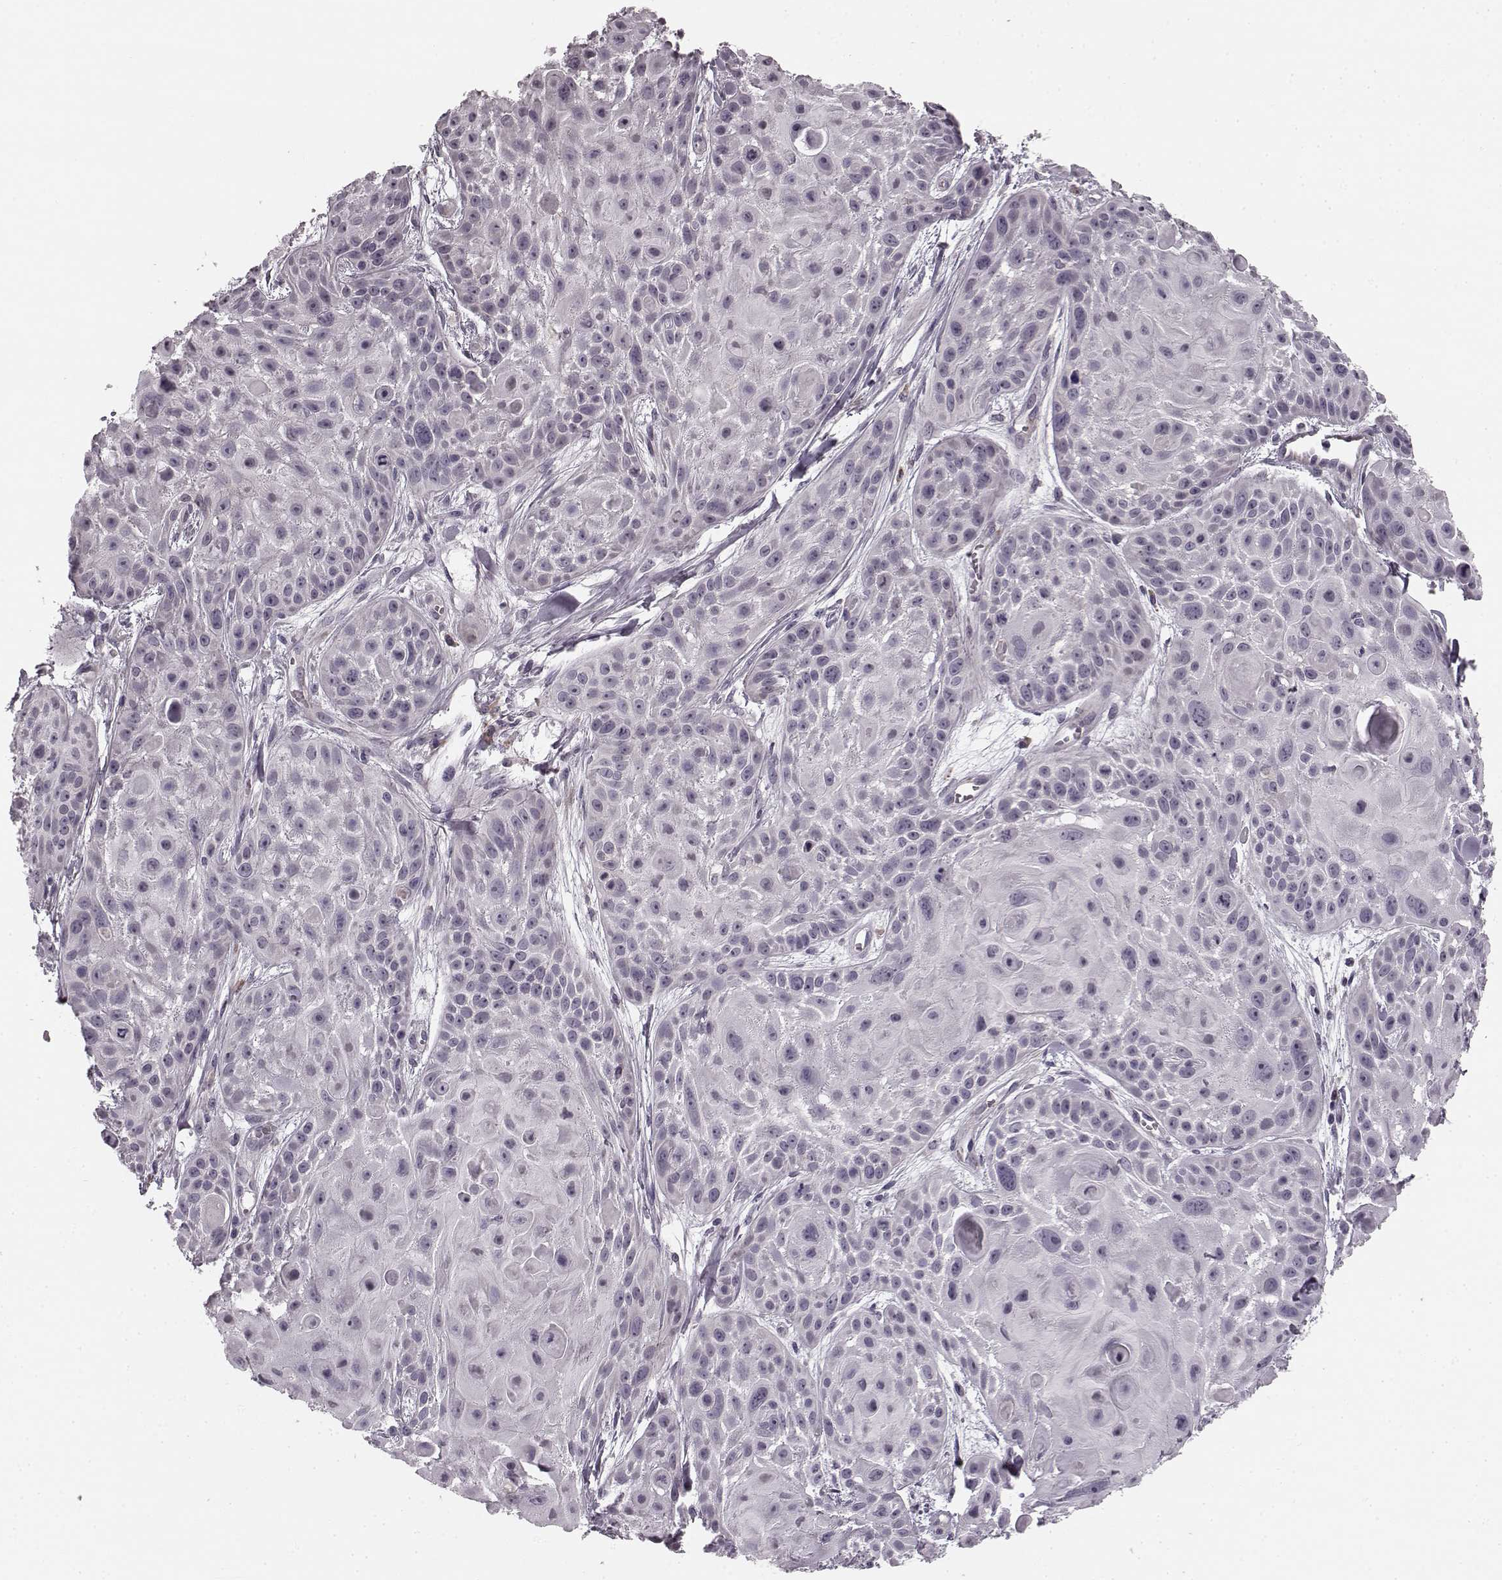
{"staining": {"intensity": "negative", "quantity": "none", "location": "none"}, "tissue": "skin cancer", "cell_type": "Tumor cells", "image_type": "cancer", "snomed": [{"axis": "morphology", "description": "Squamous cell carcinoma, NOS"}, {"axis": "topography", "description": "Skin"}, {"axis": "topography", "description": "Anal"}], "caption": "Tumor cells are negative for brown protein staining in skin cancer.", "gene": "FAM234B", "patient": {"sex": "female", "age": 75}}